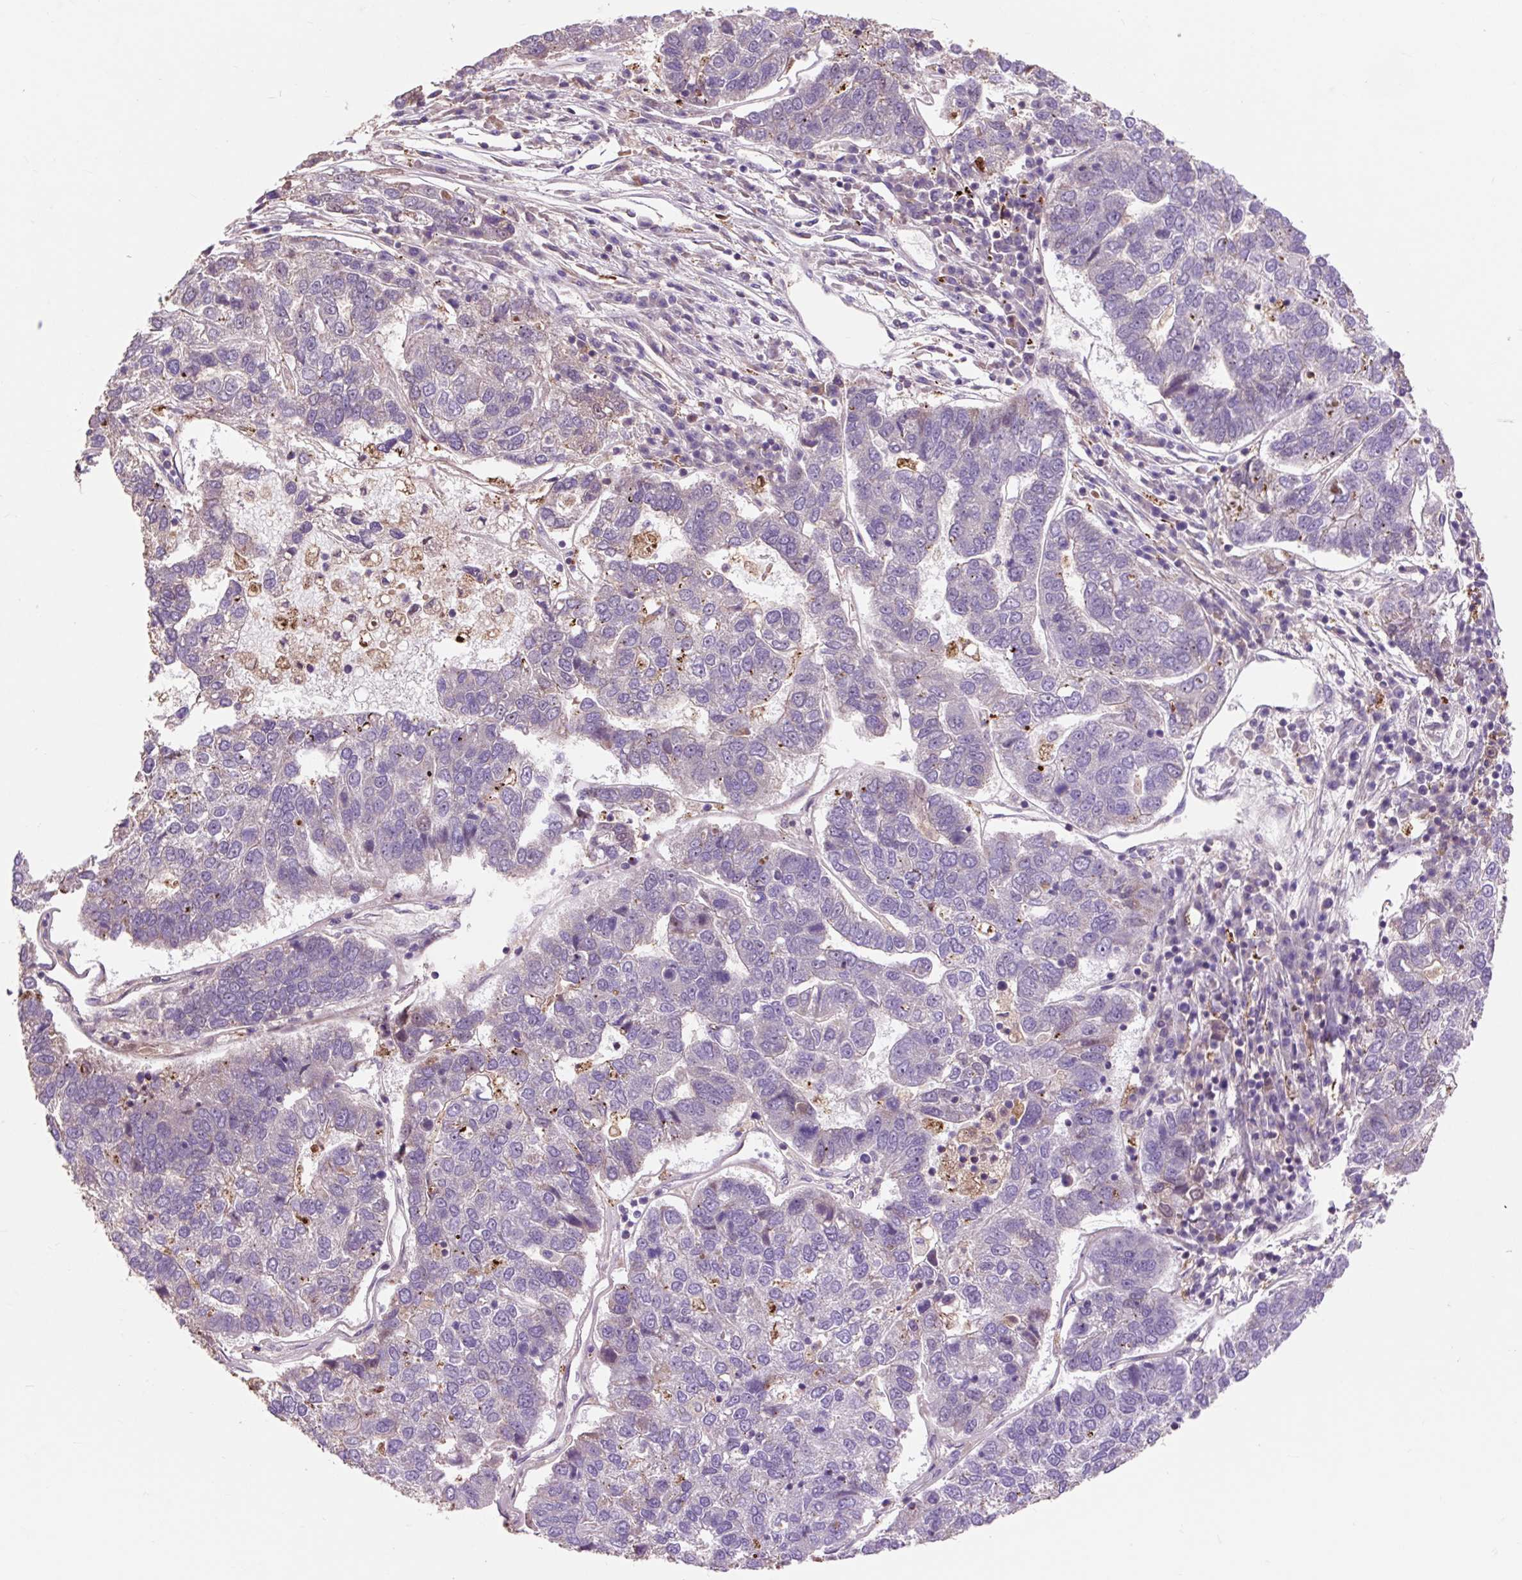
{"staining": {"intensity": "negative", "quantity": "none", "location": "none"}, "tissue": "pancreatic cancer", "cell_type": "Tumor cells", "image_type": "cancer", "snomed": [{"axis": "morphology", "description": "Adenocarcinoma, NOS"}, {"axis": "topography", "description": "Pancreas"}], "caption": "DAB (3,3'-diaminobenzidine) immunohistochemical staining of human pancreatic cancer reveals no significant staining in tumor cells. (Stains: DAB immunohistochemistry with hematoxylin counter stain, Microscopy: brightfield microscopy at high magnification).", "gene": "PRIMPOL", "patient": {"sex": "female", "age": 61}}